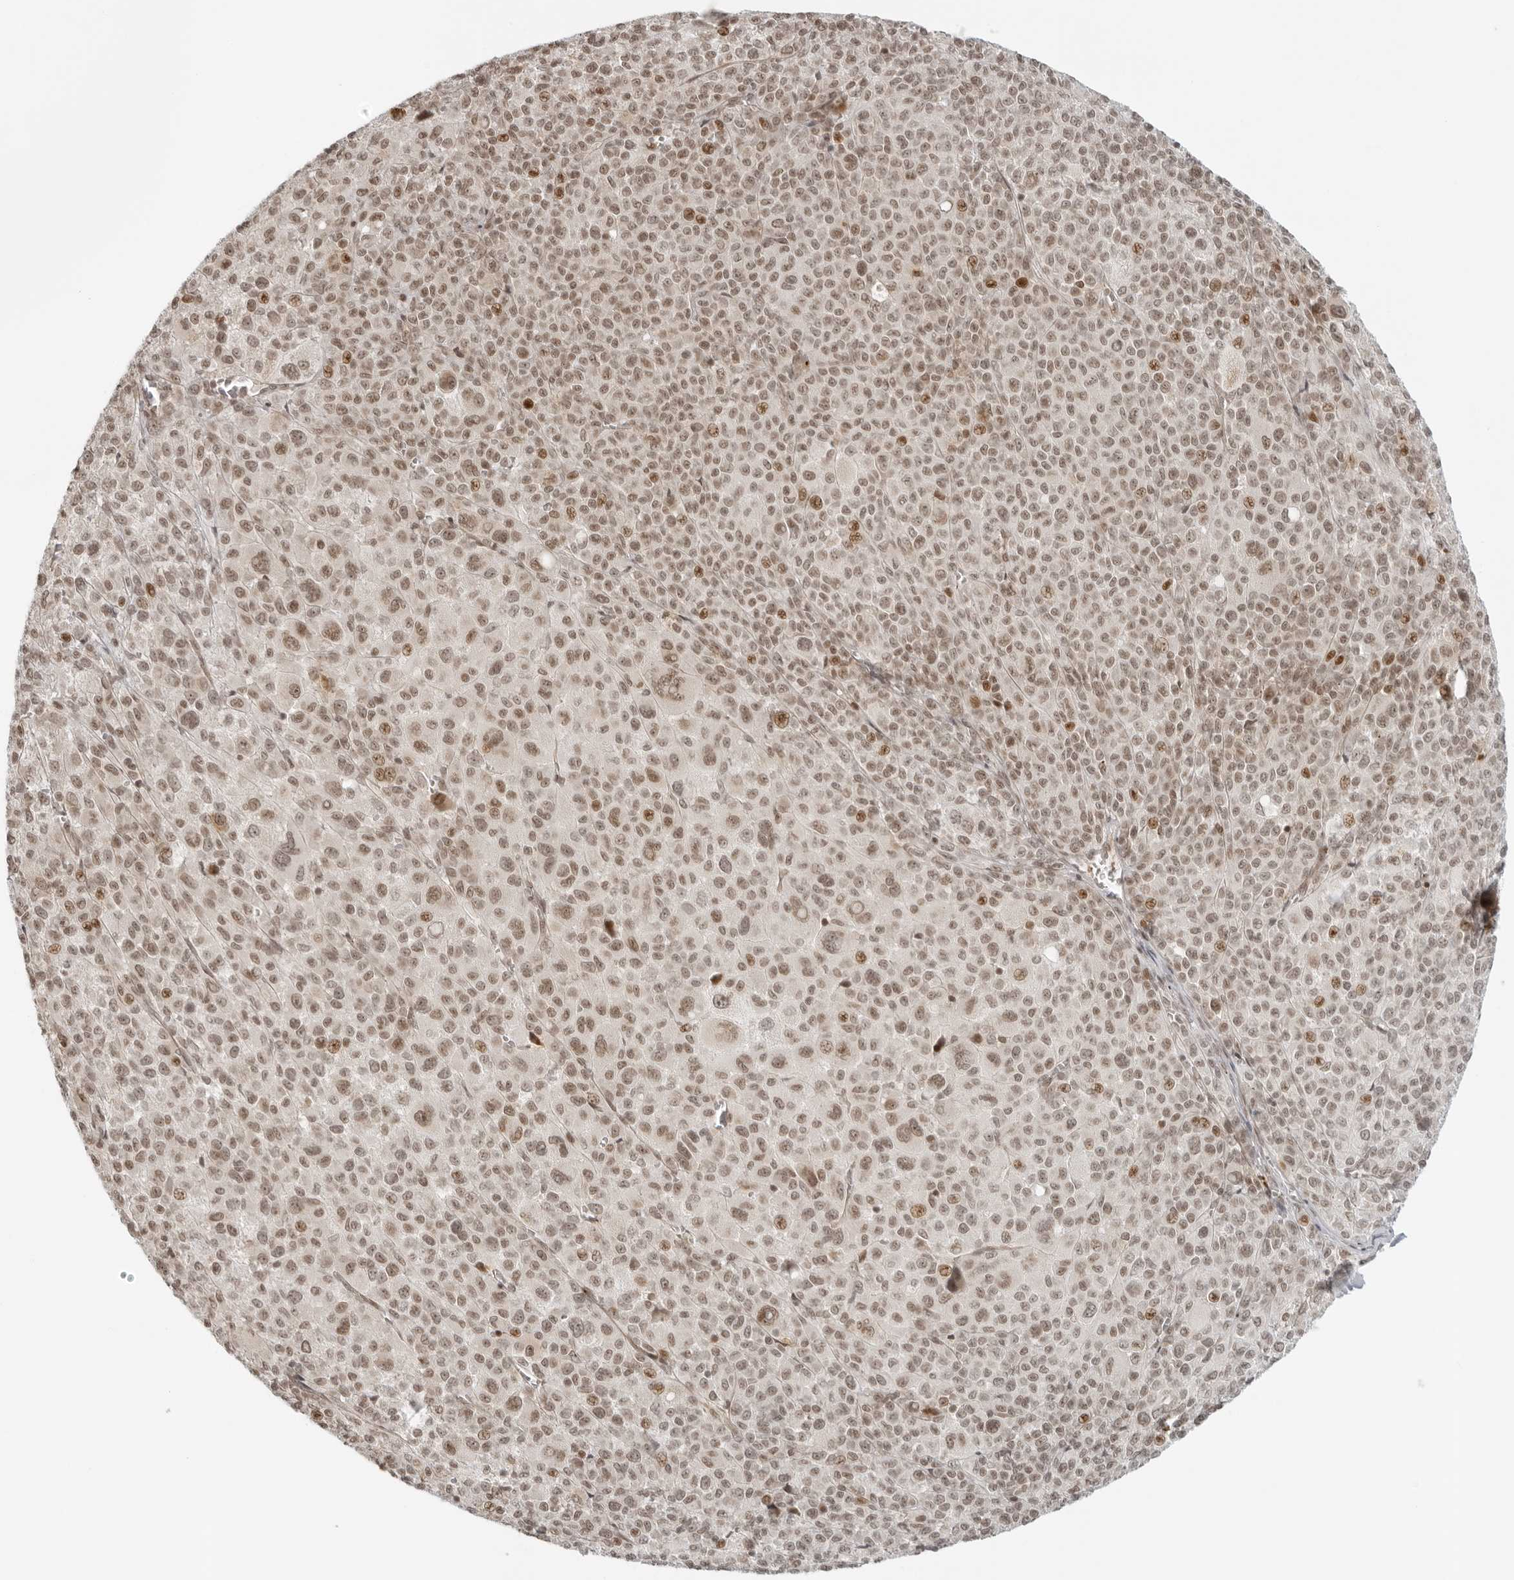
{"staining": {"intensity": "moderate", "quantity": ">75%", "location": "nuclear"}, "tissue": "melanoma", "cell_type": "Tumor cells", "image_type": "cancer", "snomed": [{"axis": "morphology", "description": "Malignant melanoma, Metastatic site"}, {"axis": "topography", "description": "Skin"}], "caption": "Human malignant melanoma (metastatic site) stained for a protein (brown) displays moderate nuclear positive positivity in approximately >75% of tumor cells.", "gene": "ZNF407", "patient": {"sex": "female", "age": 74}}